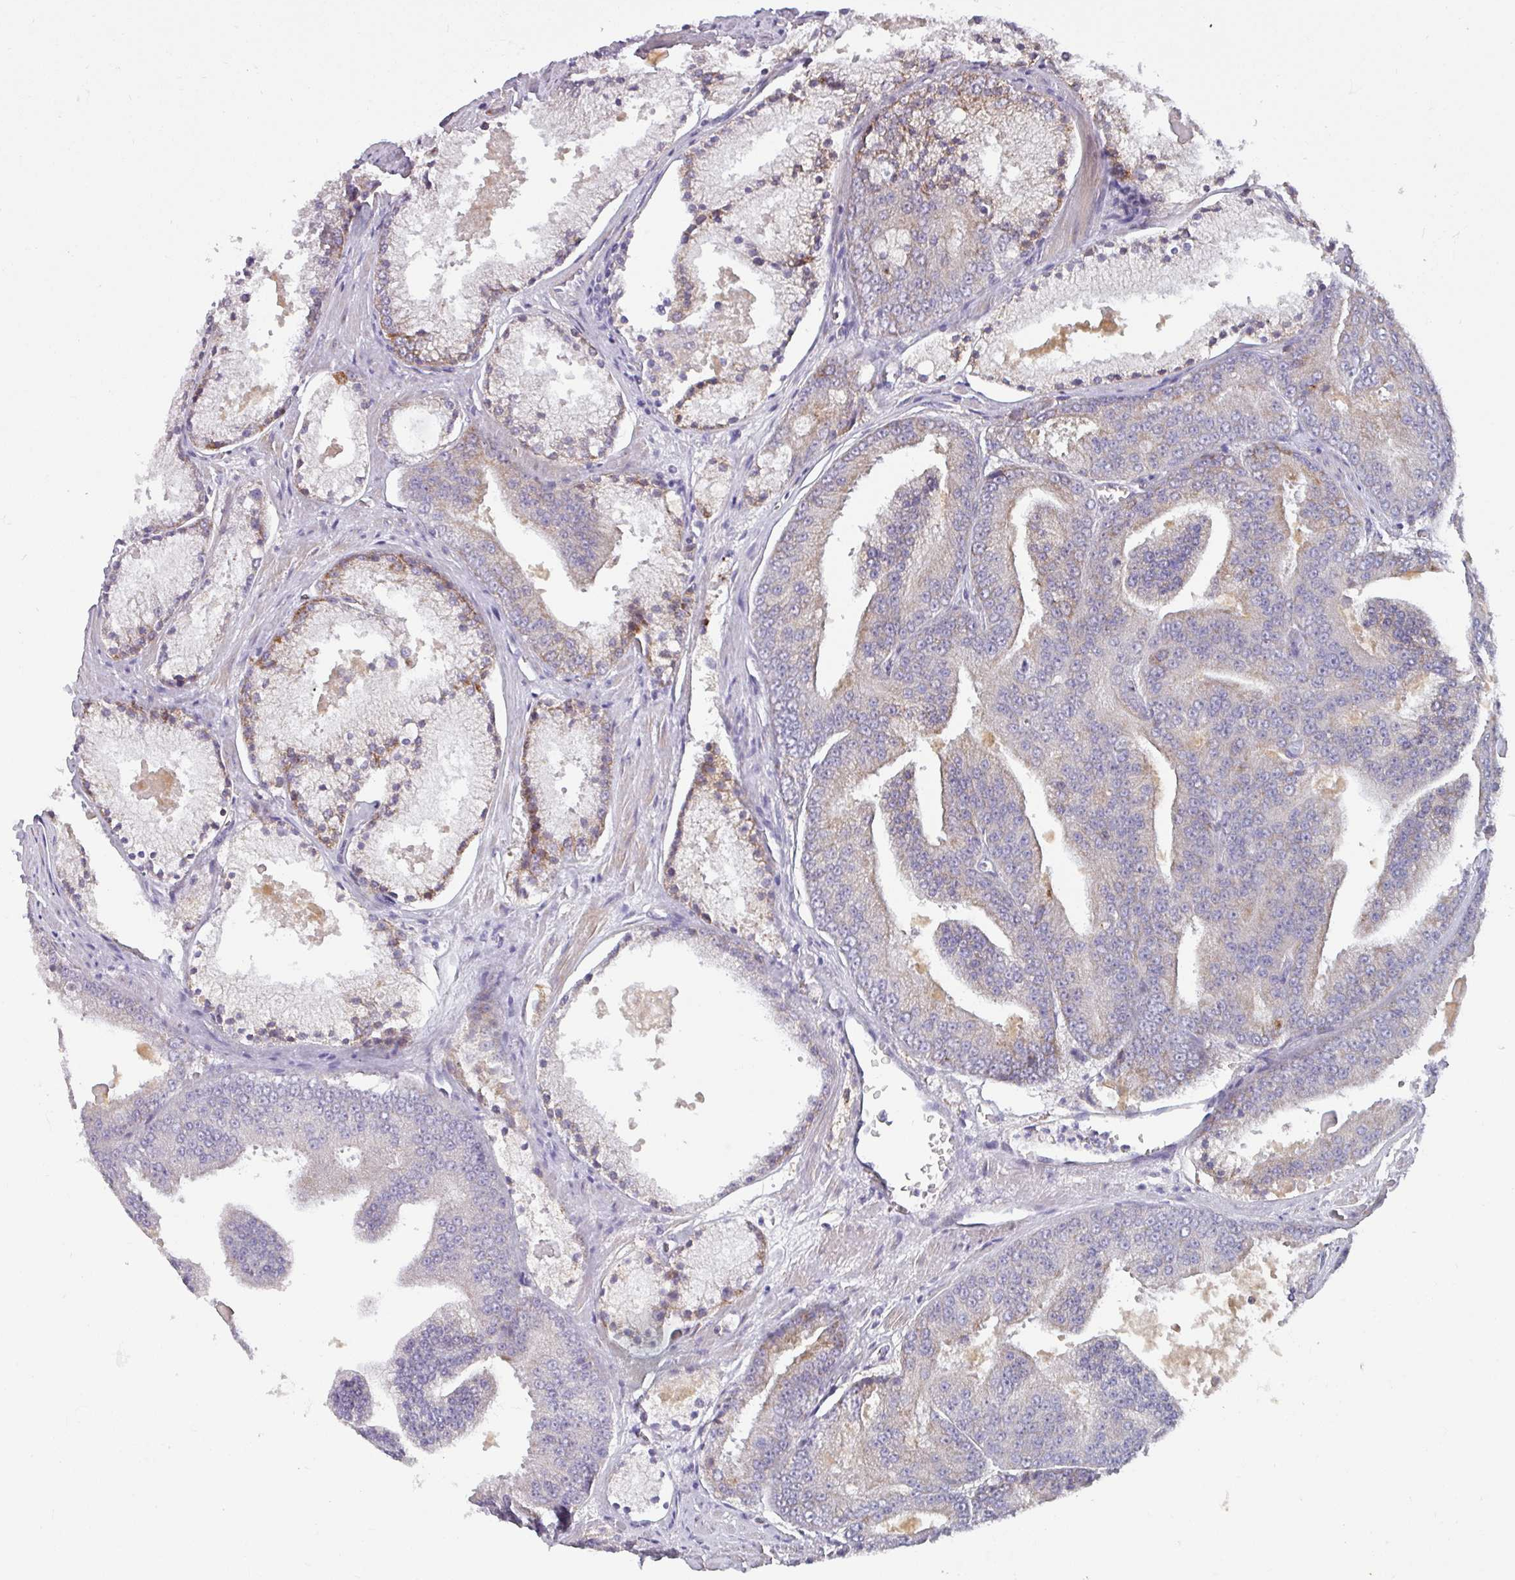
{"staining": {"intensity": "negative", "quantity": "none", "location": "none"}, "tissue": "prostate cancer", "cell_type": "Tumor cells", "image_type": "cancer", "snomed": [{"axis": "morphology", "description": "Adenocarcinoma, High grade"}, {"axis": "topography", "description": "Prostate"}], "caption": "A high-resolution histopathology image shows immunohistochemistry staining of prostate adenocarcinoma (high-grade), which demonstrates no significant positivity in tumor cells.", "gene": "KLHL3", "patient": {"sex": "male", "age": 61}}